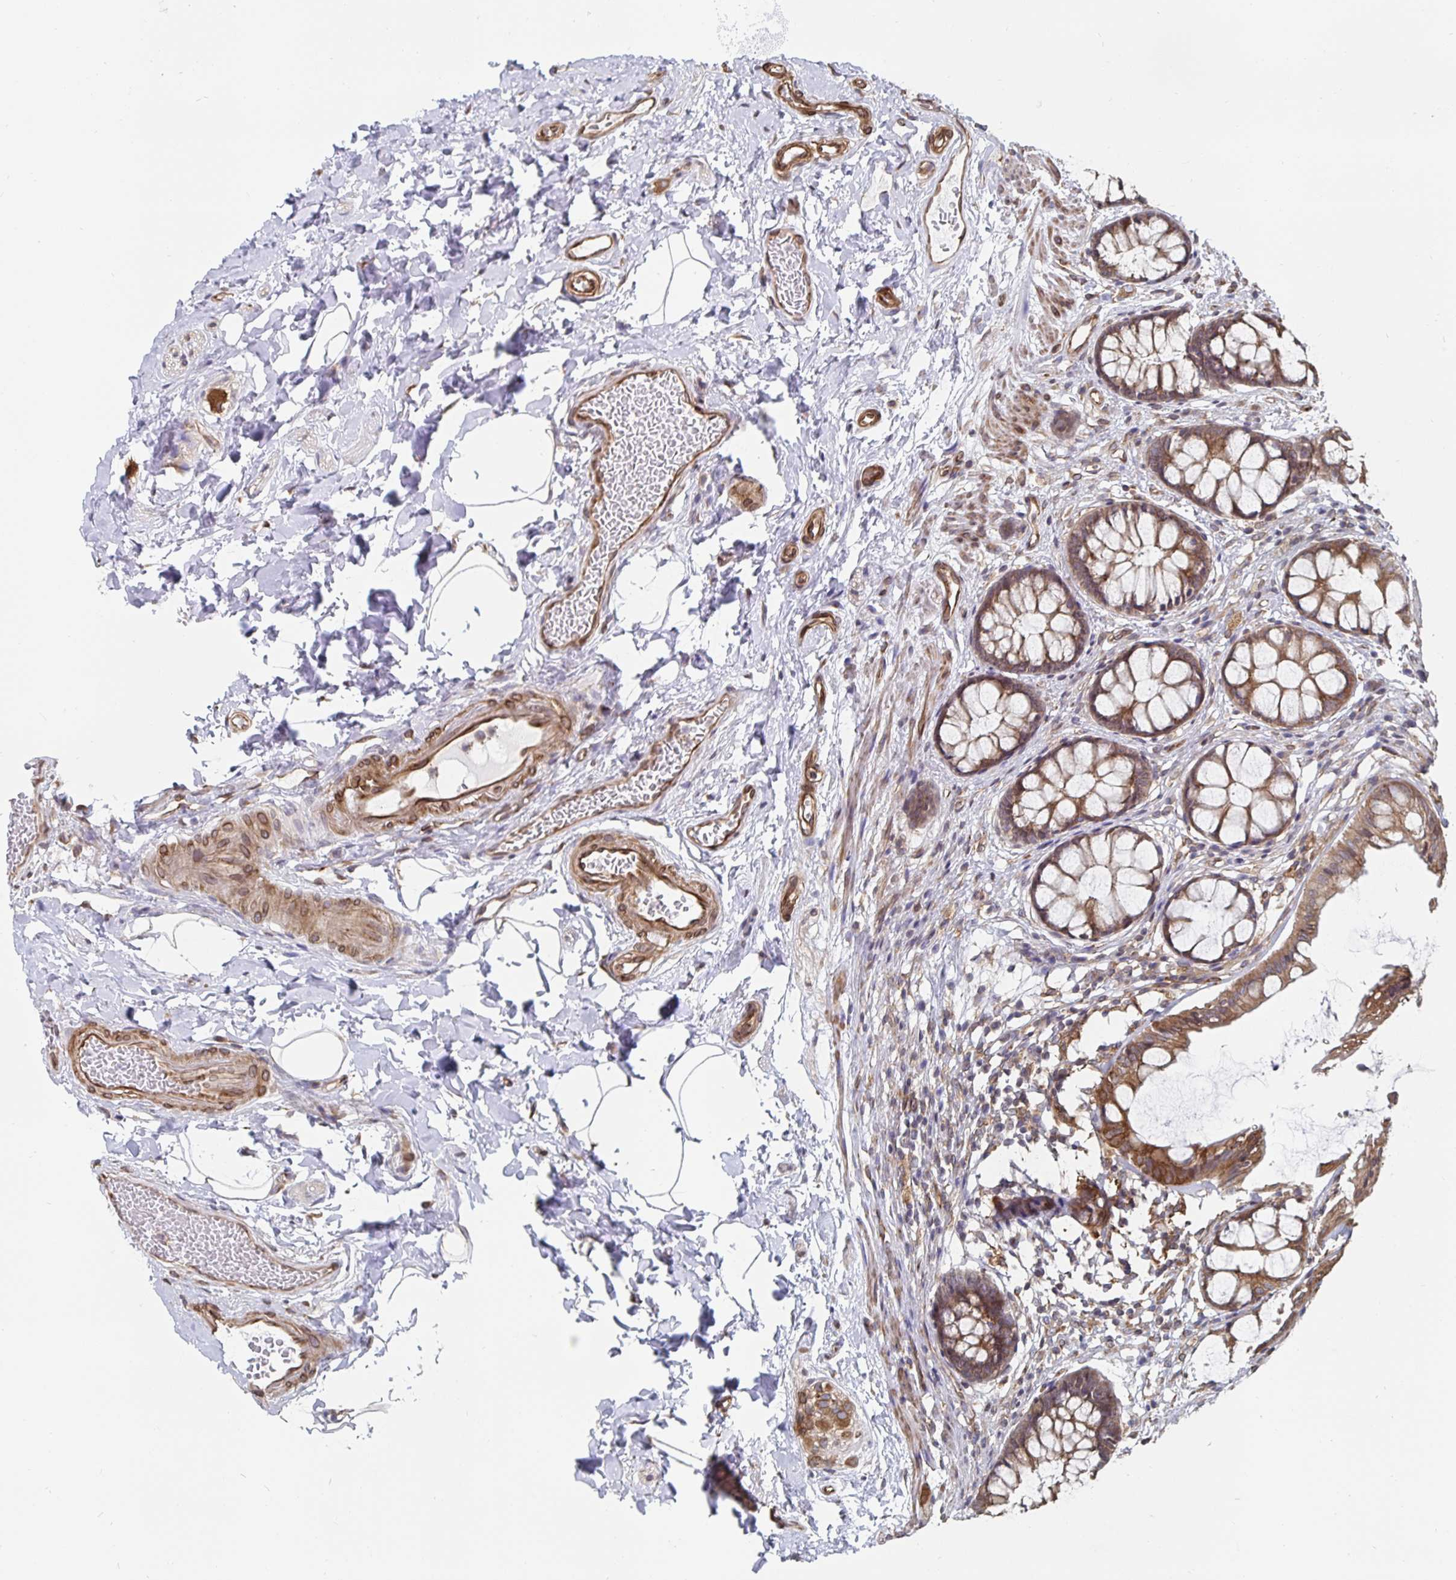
{"staining": {"intensity": "moderate", "quantity": ">75%", "location": "cytoplasmic/membranous"}, "tissue": "rectum", "cell_type": "Glandular cells", "image_type": "normal", "snomed": [{"axis": "morphology", "description": "Normal tissue, NOS"}, {"axis": "topography", "description": "Rectum"}], "caption": "Immunohistochemical staining of unremarkable human rectum displays medium levels of moderate cytoplasmic/membranous staining in about >75% of glandular cells.", "gene": "BCAP29", "patient": {"sex": "female", "age": 62}}